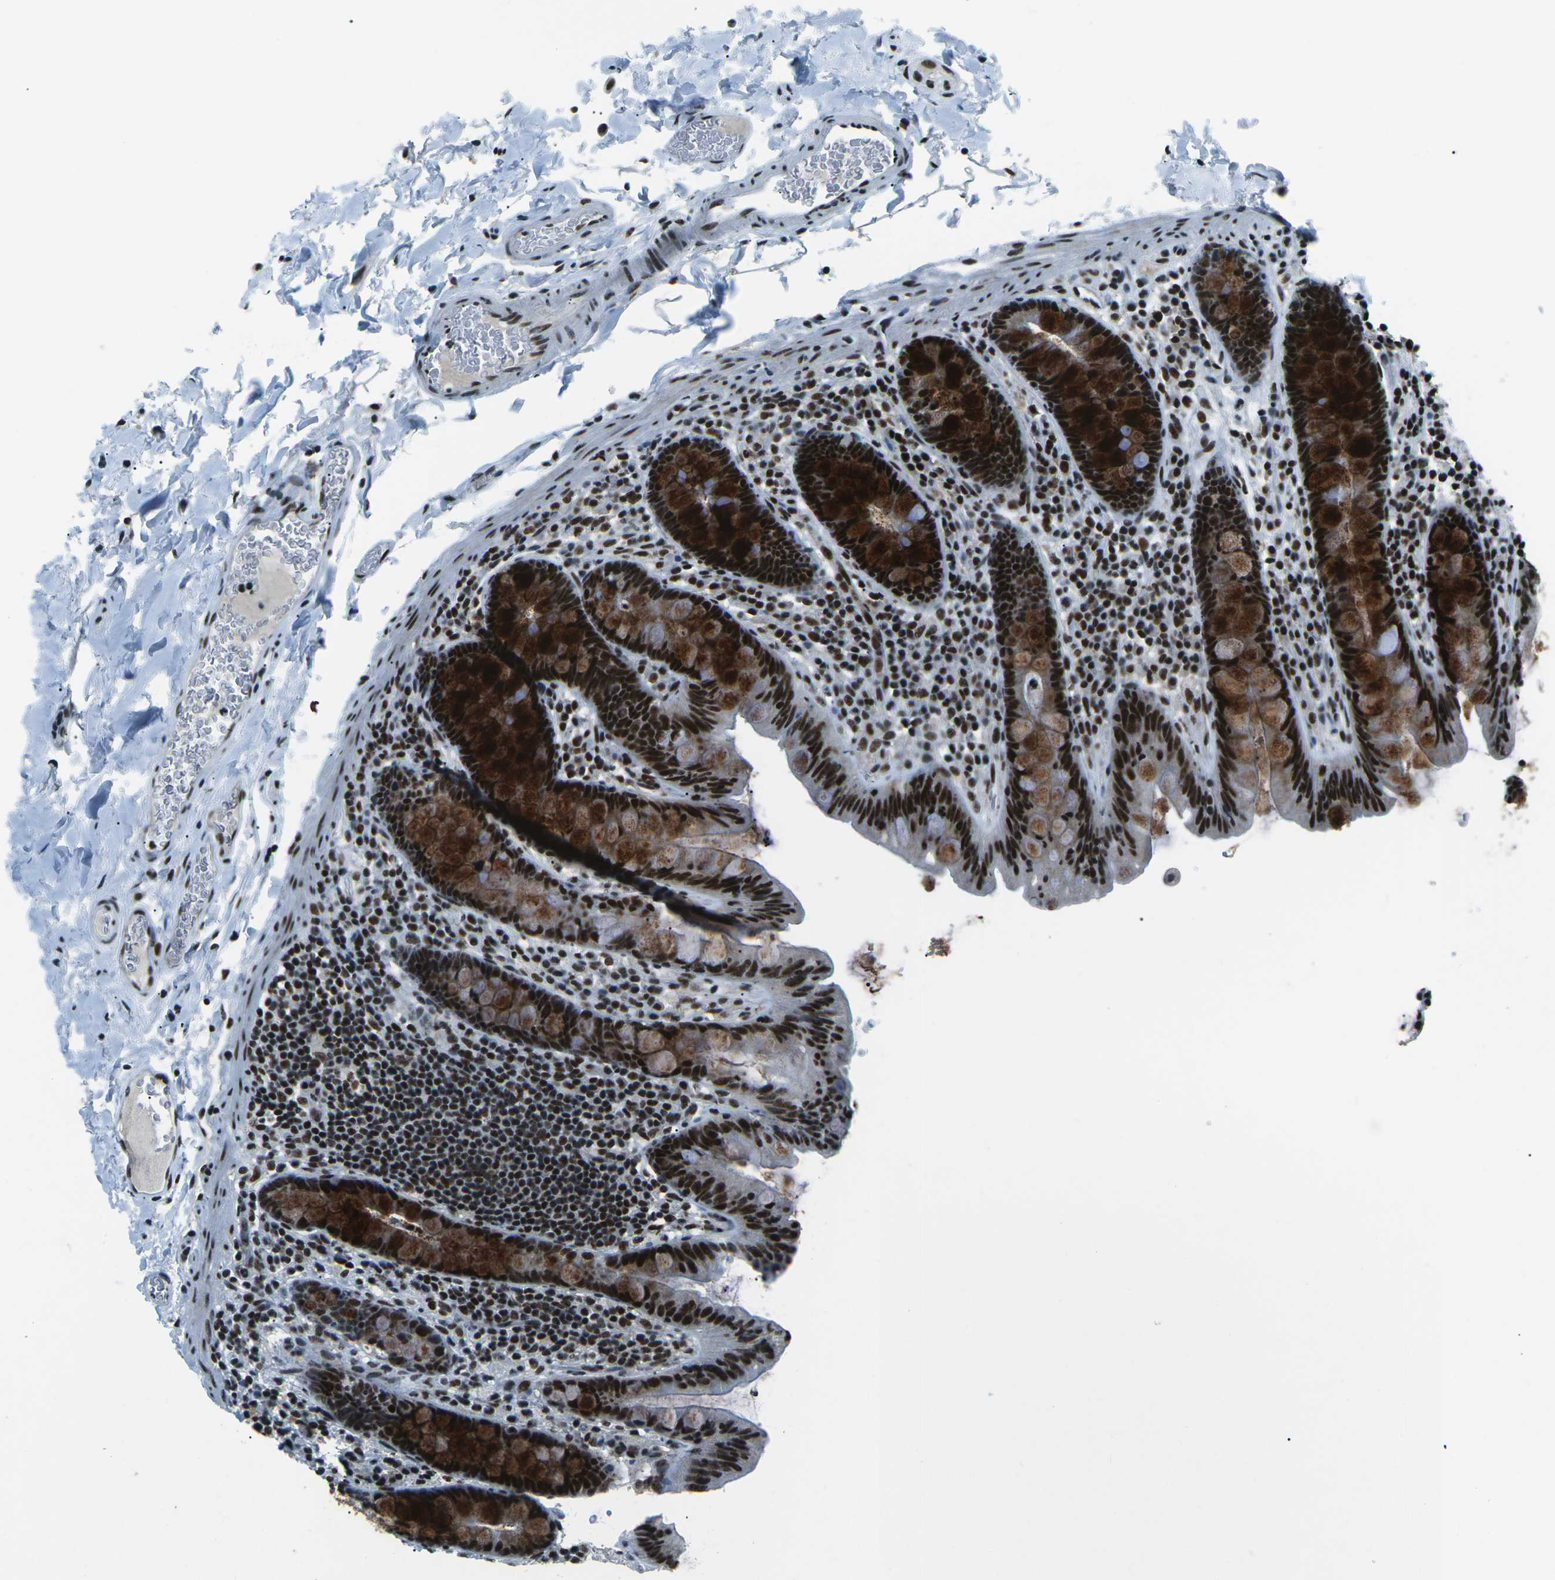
{"staining": {"intensity": "strong", "quantity": ">75%", "location": "nuclear"}, "tissue": "colon", "cell_type": "Endothelial cells", "image_type": "normal", "snomed": [{"axis": "morphology", "description": "Normal tissue, NOS"}, {"axis": "topography", "description": "Colon"}], "caption": "Endothelial cells exhibit high levels of strong nuclear expression in about >75% of cells in benign colon. (IHC, brightfield microscopy, high magnification).", "gene": "RBL2", "patient": {"sex": "female", "age": 80}}